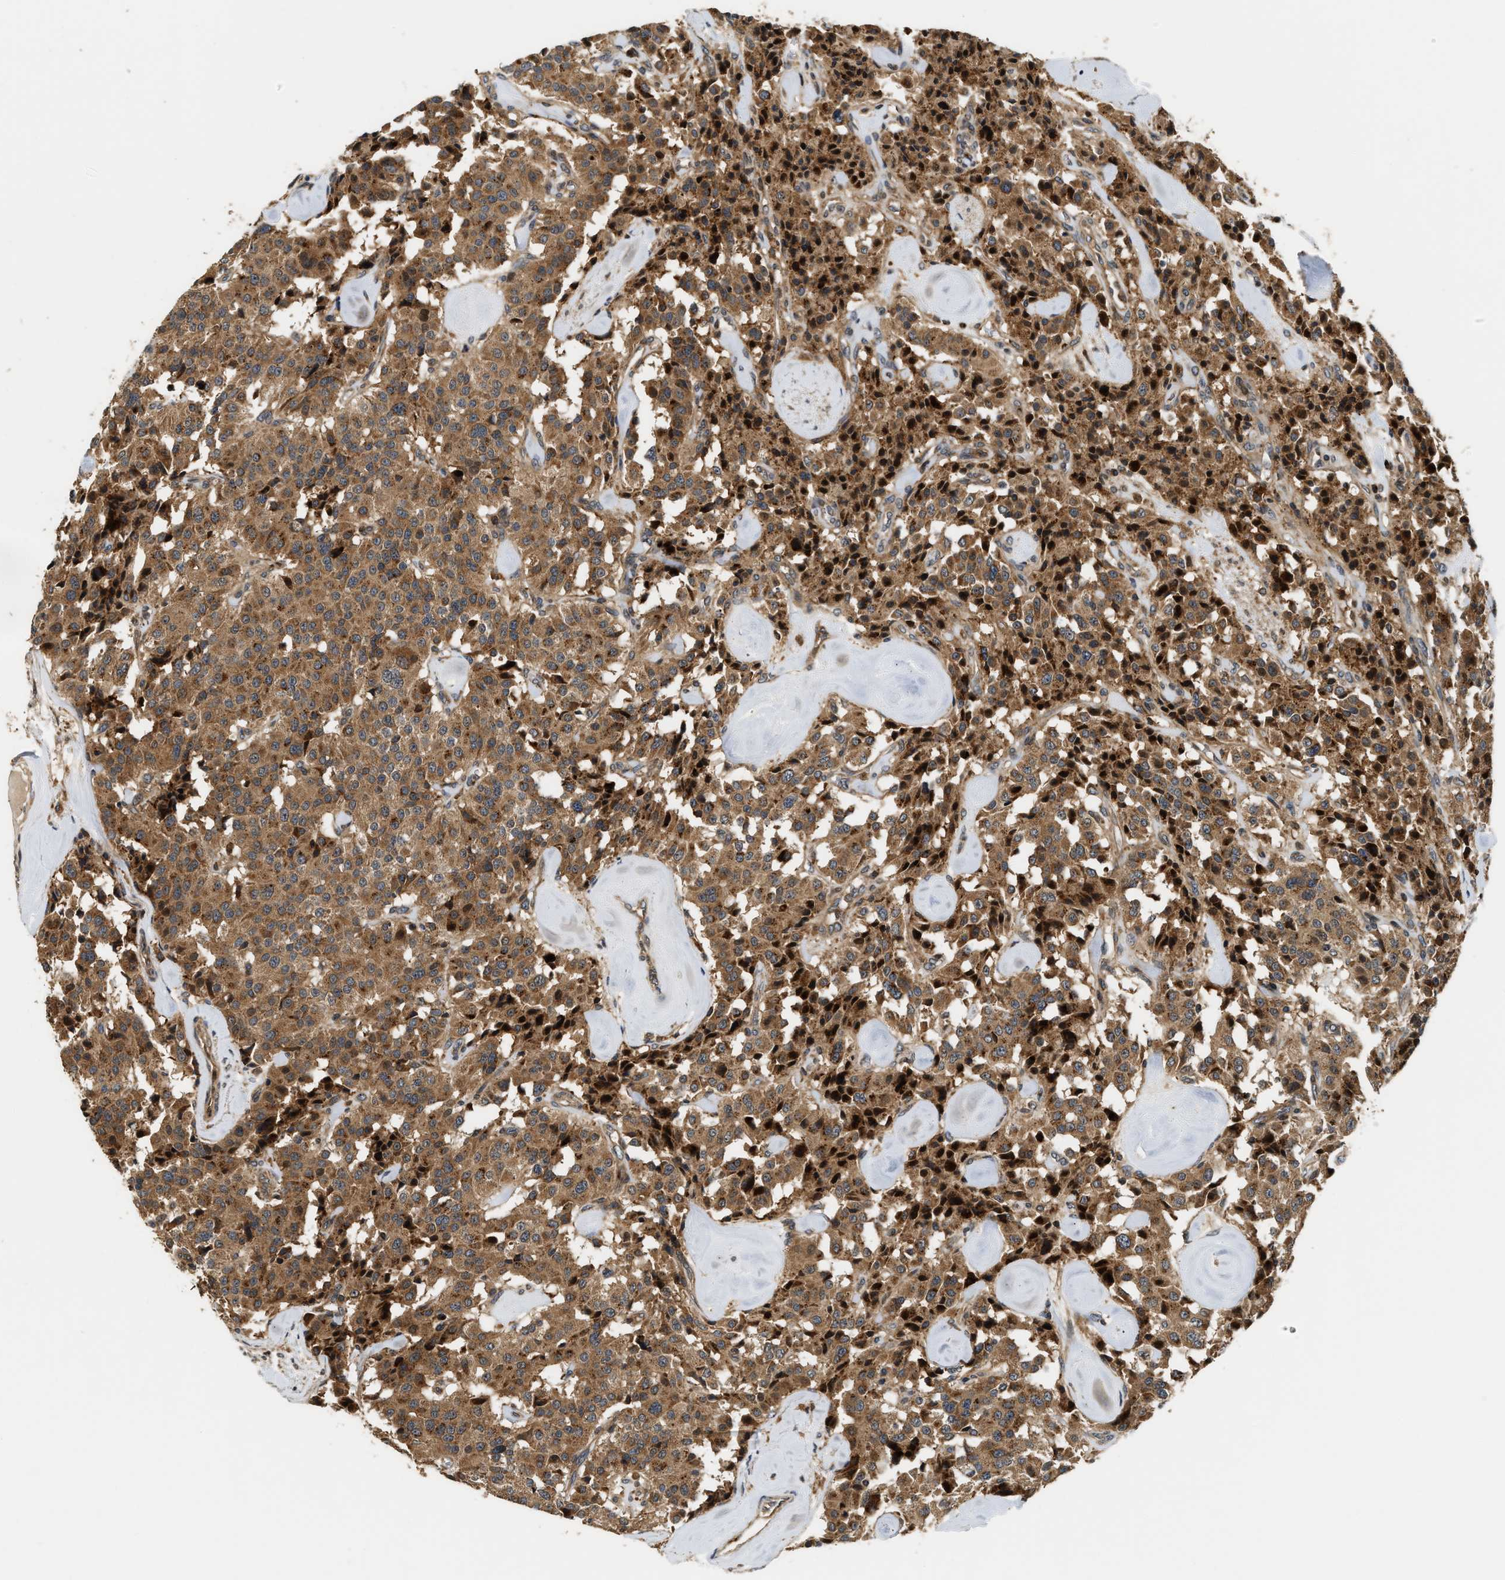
{"staining": {"intensity": "moderate", "quantity": ">75%", "location": "cytoplasmic/membranous"}, "tissue": "carcinoid", "cell_type": "Tumor cells", "image_type": "cancer", "snomed": [{"axis": "morphology", "description": "Carcinoid, malignant, NOS"}, {"axis": "topography", "description": "Lung"}], "caption": "Moderate cytoplasmic/membranous positivity is seen in about >75% of tumor cells in carcinoid.", "gene": "SNX5", "patient": {"sex": "male", "age": 30}}